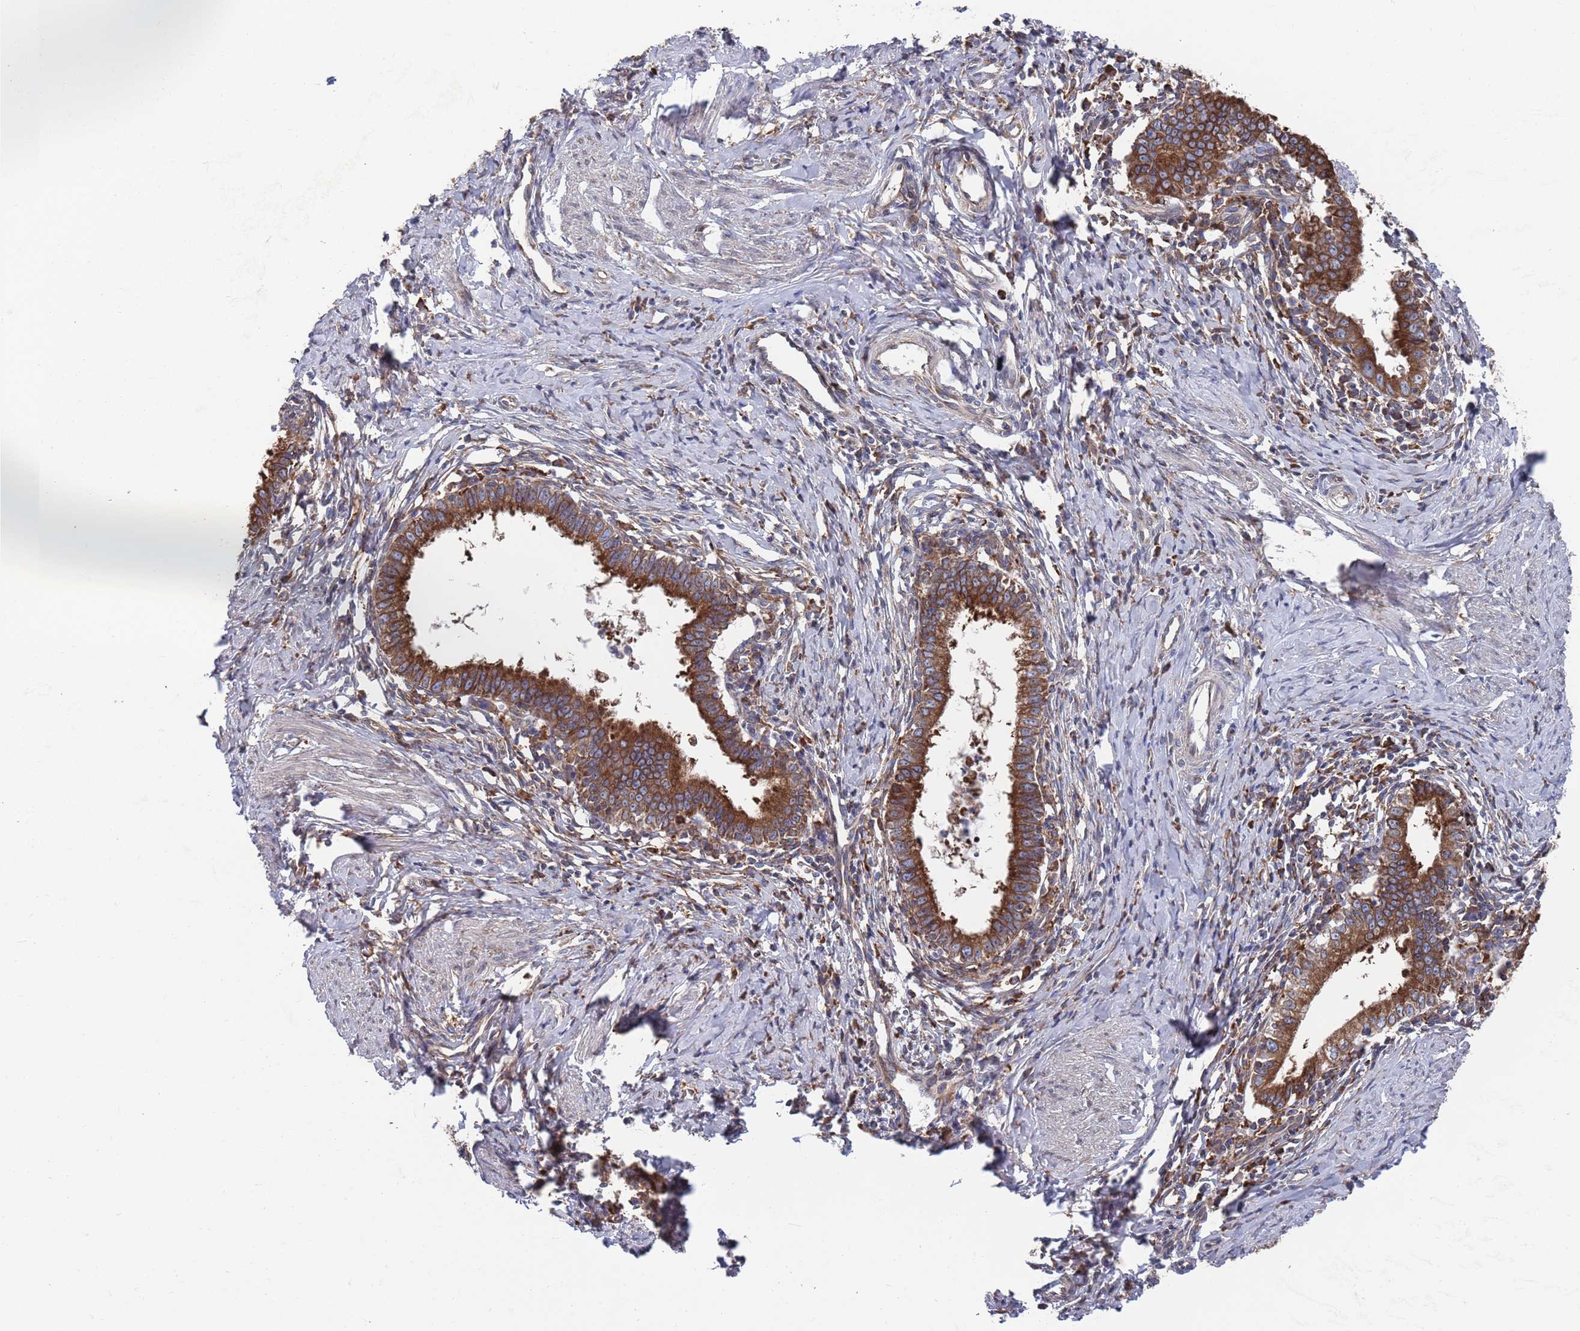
{"staining": {"intensity": "strong", "quantity": ">75%", "location": "cytoplasmic/membranous"}, "tissue": "cervical cancer", "cell_type": "Tumor cells", "image_type": "cancer", "snomed": [{"axis": "morphology", "description": "Adenocarcinoma, NOS"}, {"axis": "topography", "description": "Cervix"}], "caption": "Immunohistochemistry (IHC) of cervical cancer (adenocarcinoma) demonstrates high levels of strong cytoplasmic/membranous positivity in approximately >75% of tumor cells.", "gene": "GID8", "patient": {"sex": "female", "age": 36}}